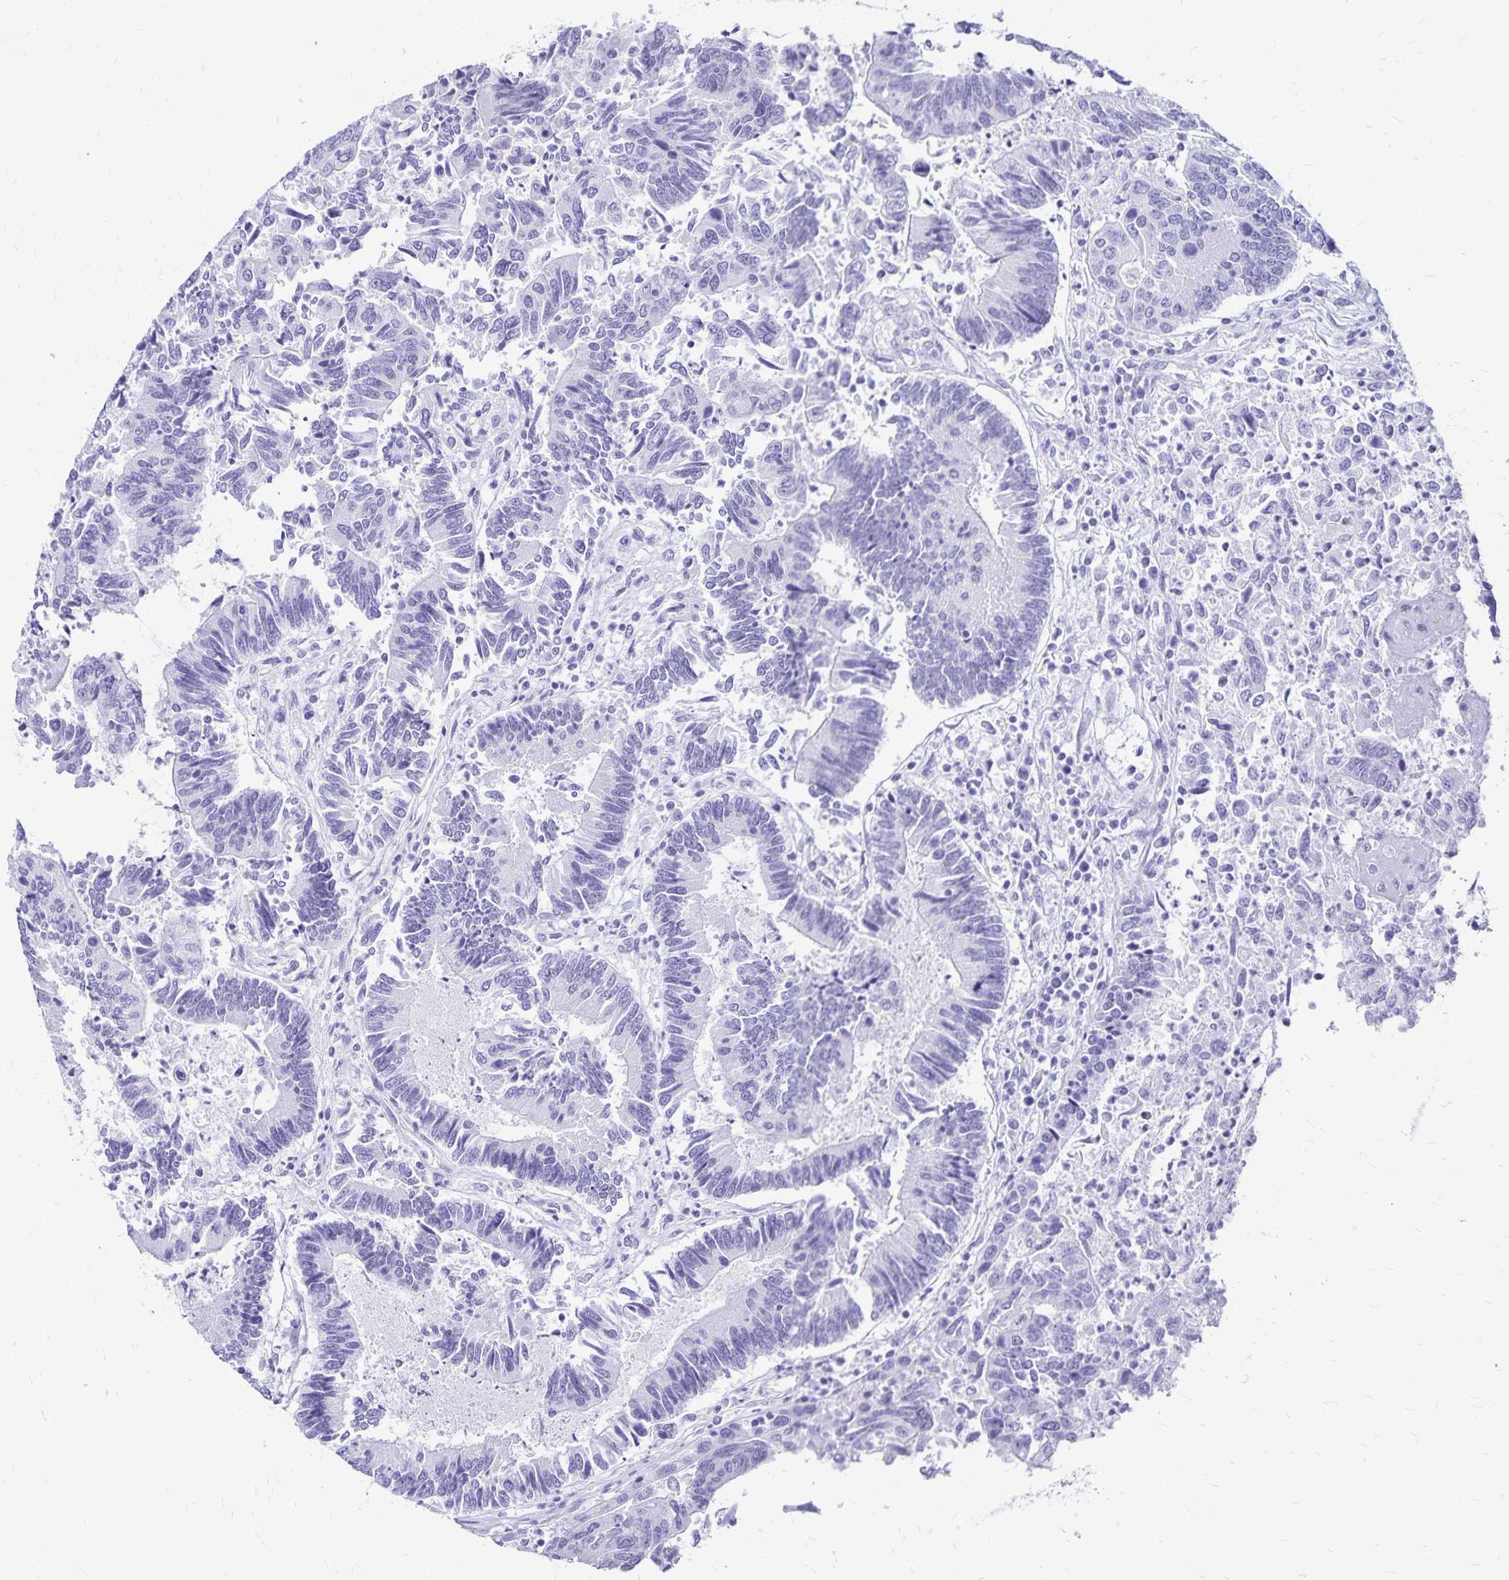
{"staining": {"intensity": "negative", "quantity": "none", "location": "none"}, "tissue": "colorectal cancer", "cell_type": "Tumor cells", "image_type": "cancer", "snomed": [{"axis": "morphology", "description": "Adenocarcinoma, NOS"}, {"axis": "topography", "description": "Colon"}], "caption": "Image shows no significant protein staining in tumor cells of colorectal cancer.", "gene": "LIN28B", "patient": {"sex": "female", "age": 67}}